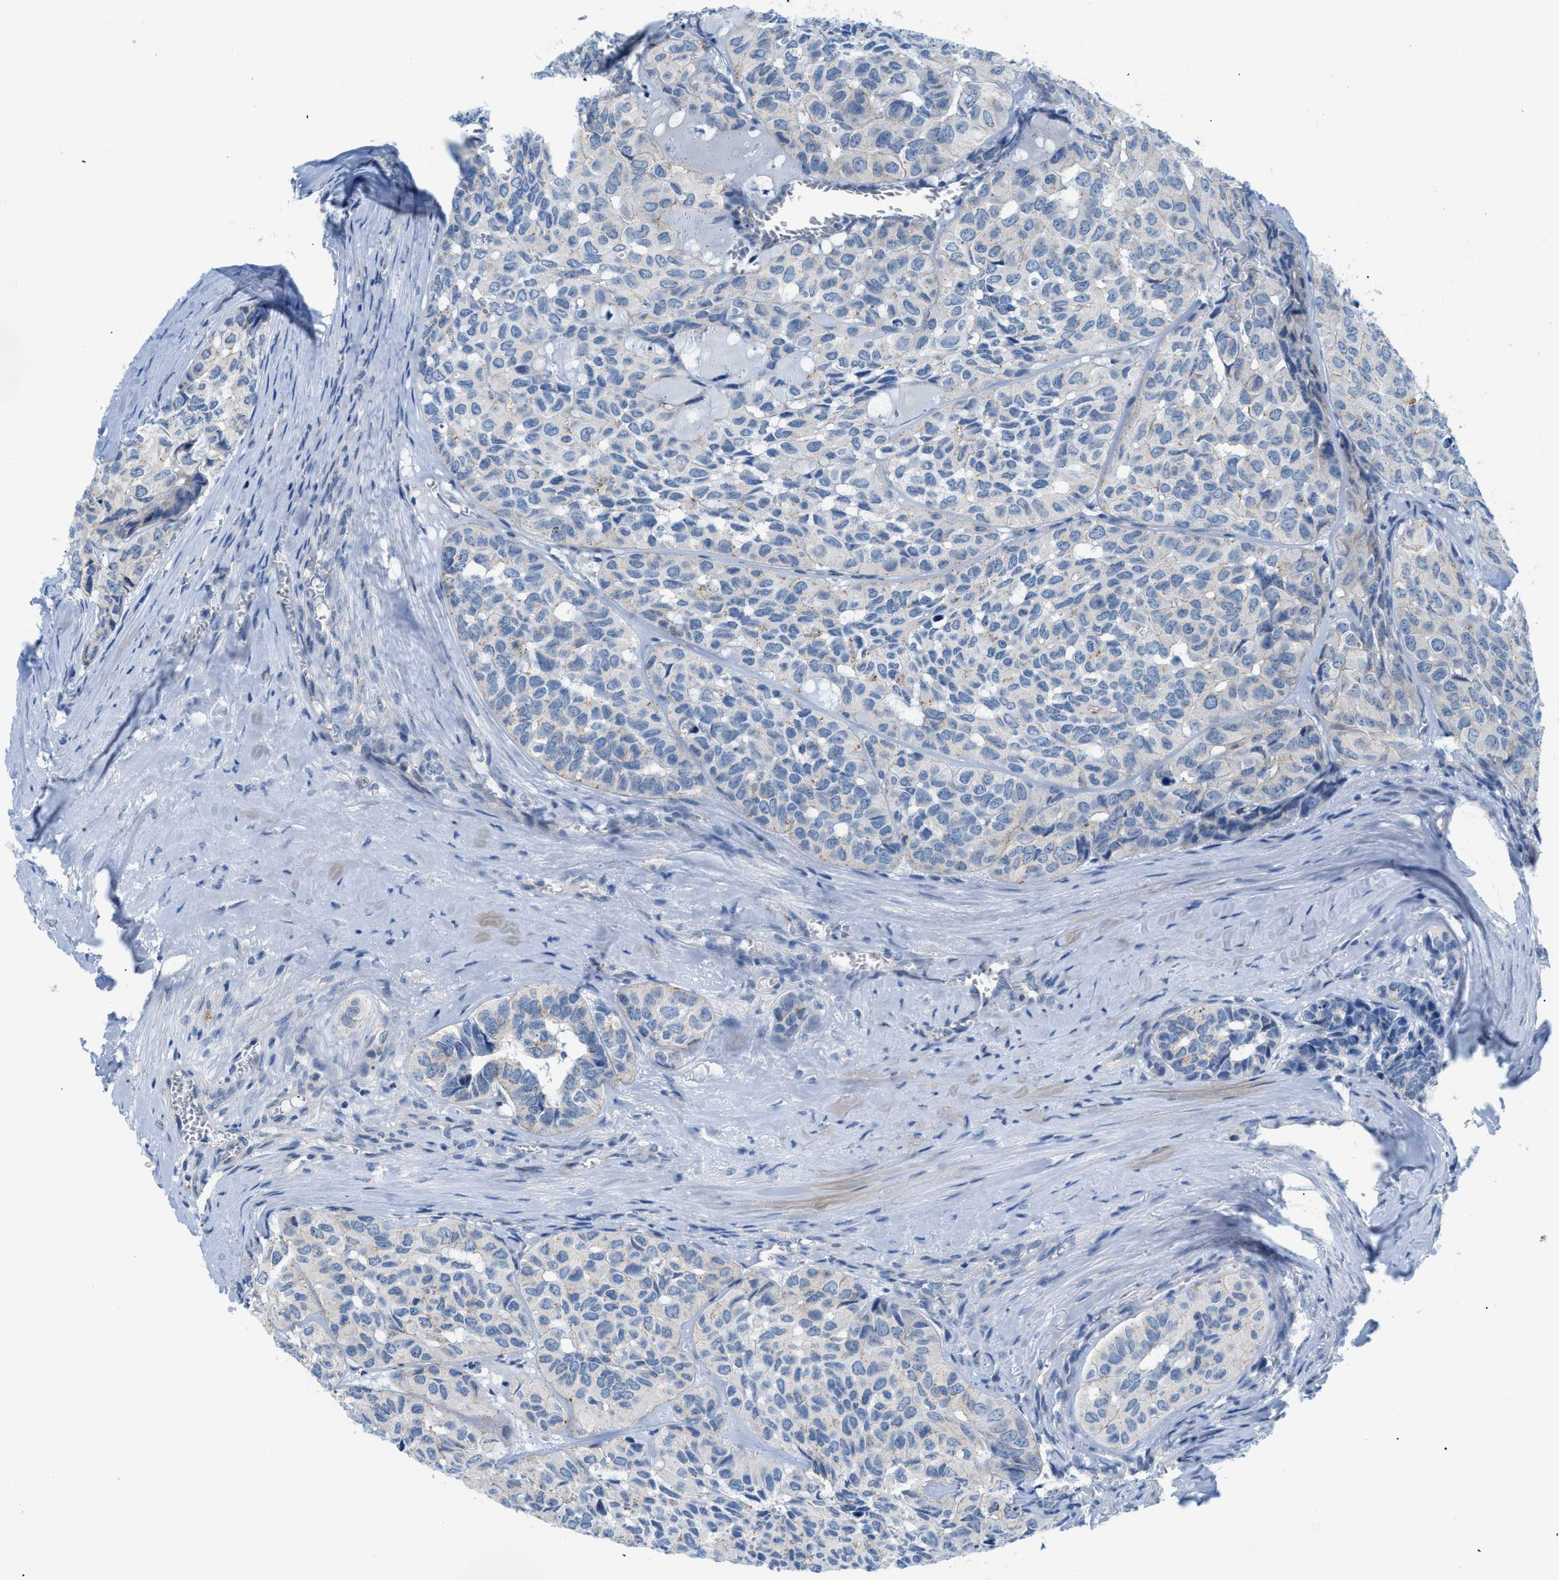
{"staining": {"intensity": "weak", "quantity": "<25%", "location": "cytoplasmic/membranous"}, "tissue": "head and neck cancer", "cell_type": "Tumor cells", "image_type": "cancer", "snomed": [{"axis": "morphology", "description": "Adenocarcinoma, NOS"}, {"axis": "topography", "description": "Salivary gland, NOS"}, {"axis": "topography", "description": "Head-Neck"}], "caption": "A high-resolution histopathology image shows IHC staining of head and neck cancer, which demonstrates no significant staining in tumor cells.", "gene": "FDCSP", "patient": {"sex": "female", "age": 76}}